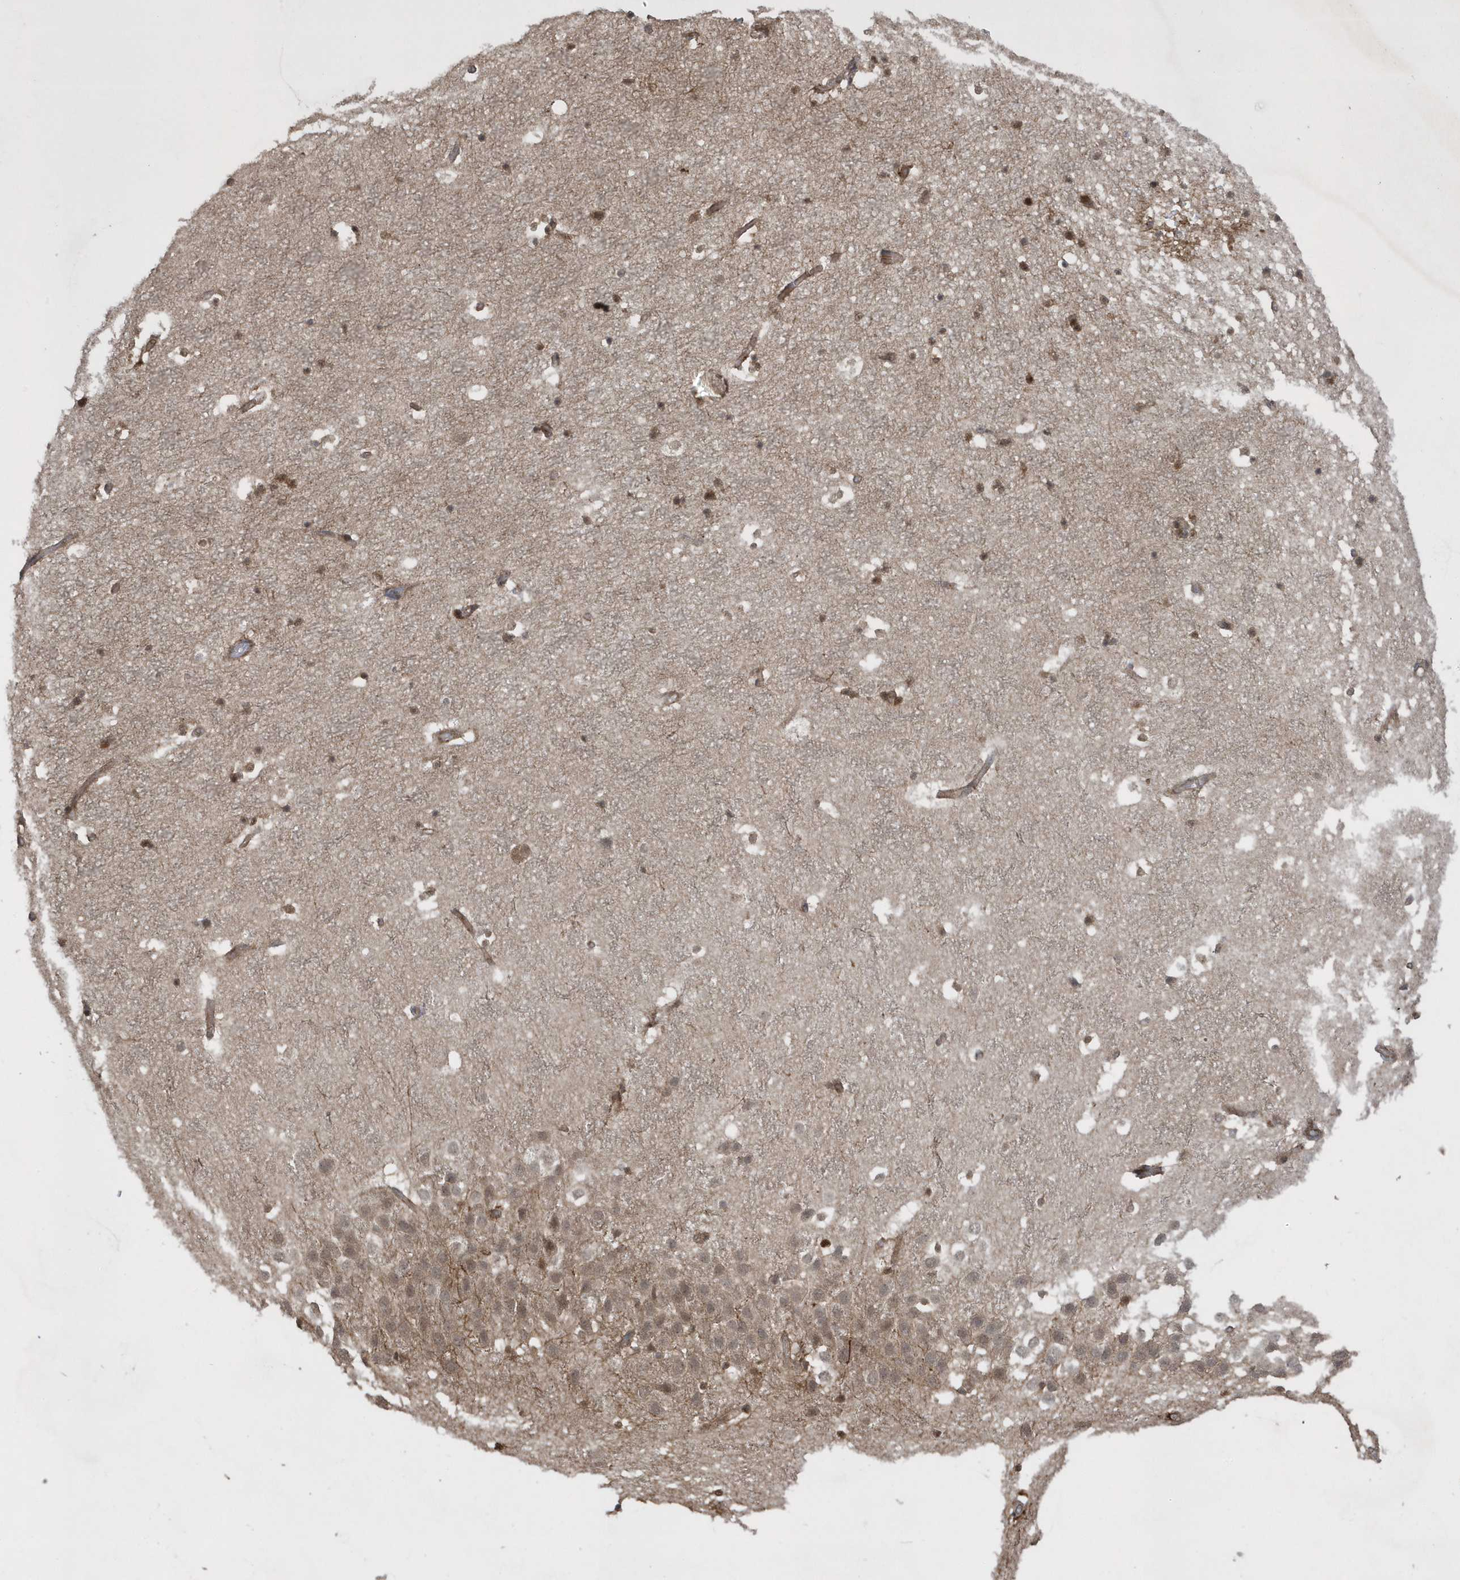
{"staining": {"intensity": "moderate", "quantity": ">75%", "location": "cytoplasmic/membranous"}, "tissue": "hippocampus", "cell_type": "Glial cells", "image_type": "normal", "snomed": [{"axis": "morphology", "description": "Normal tissue, NOS"}, {"axis": "topography", "description": "Hippocampus"}], "caption": "The immunohistochemical stain labels moderate cytoplasmic/membranous positivity in glial cells of normal hippocampus.", "gene": "STAMBP", "patient": {"sex": "female", "age": 52}}